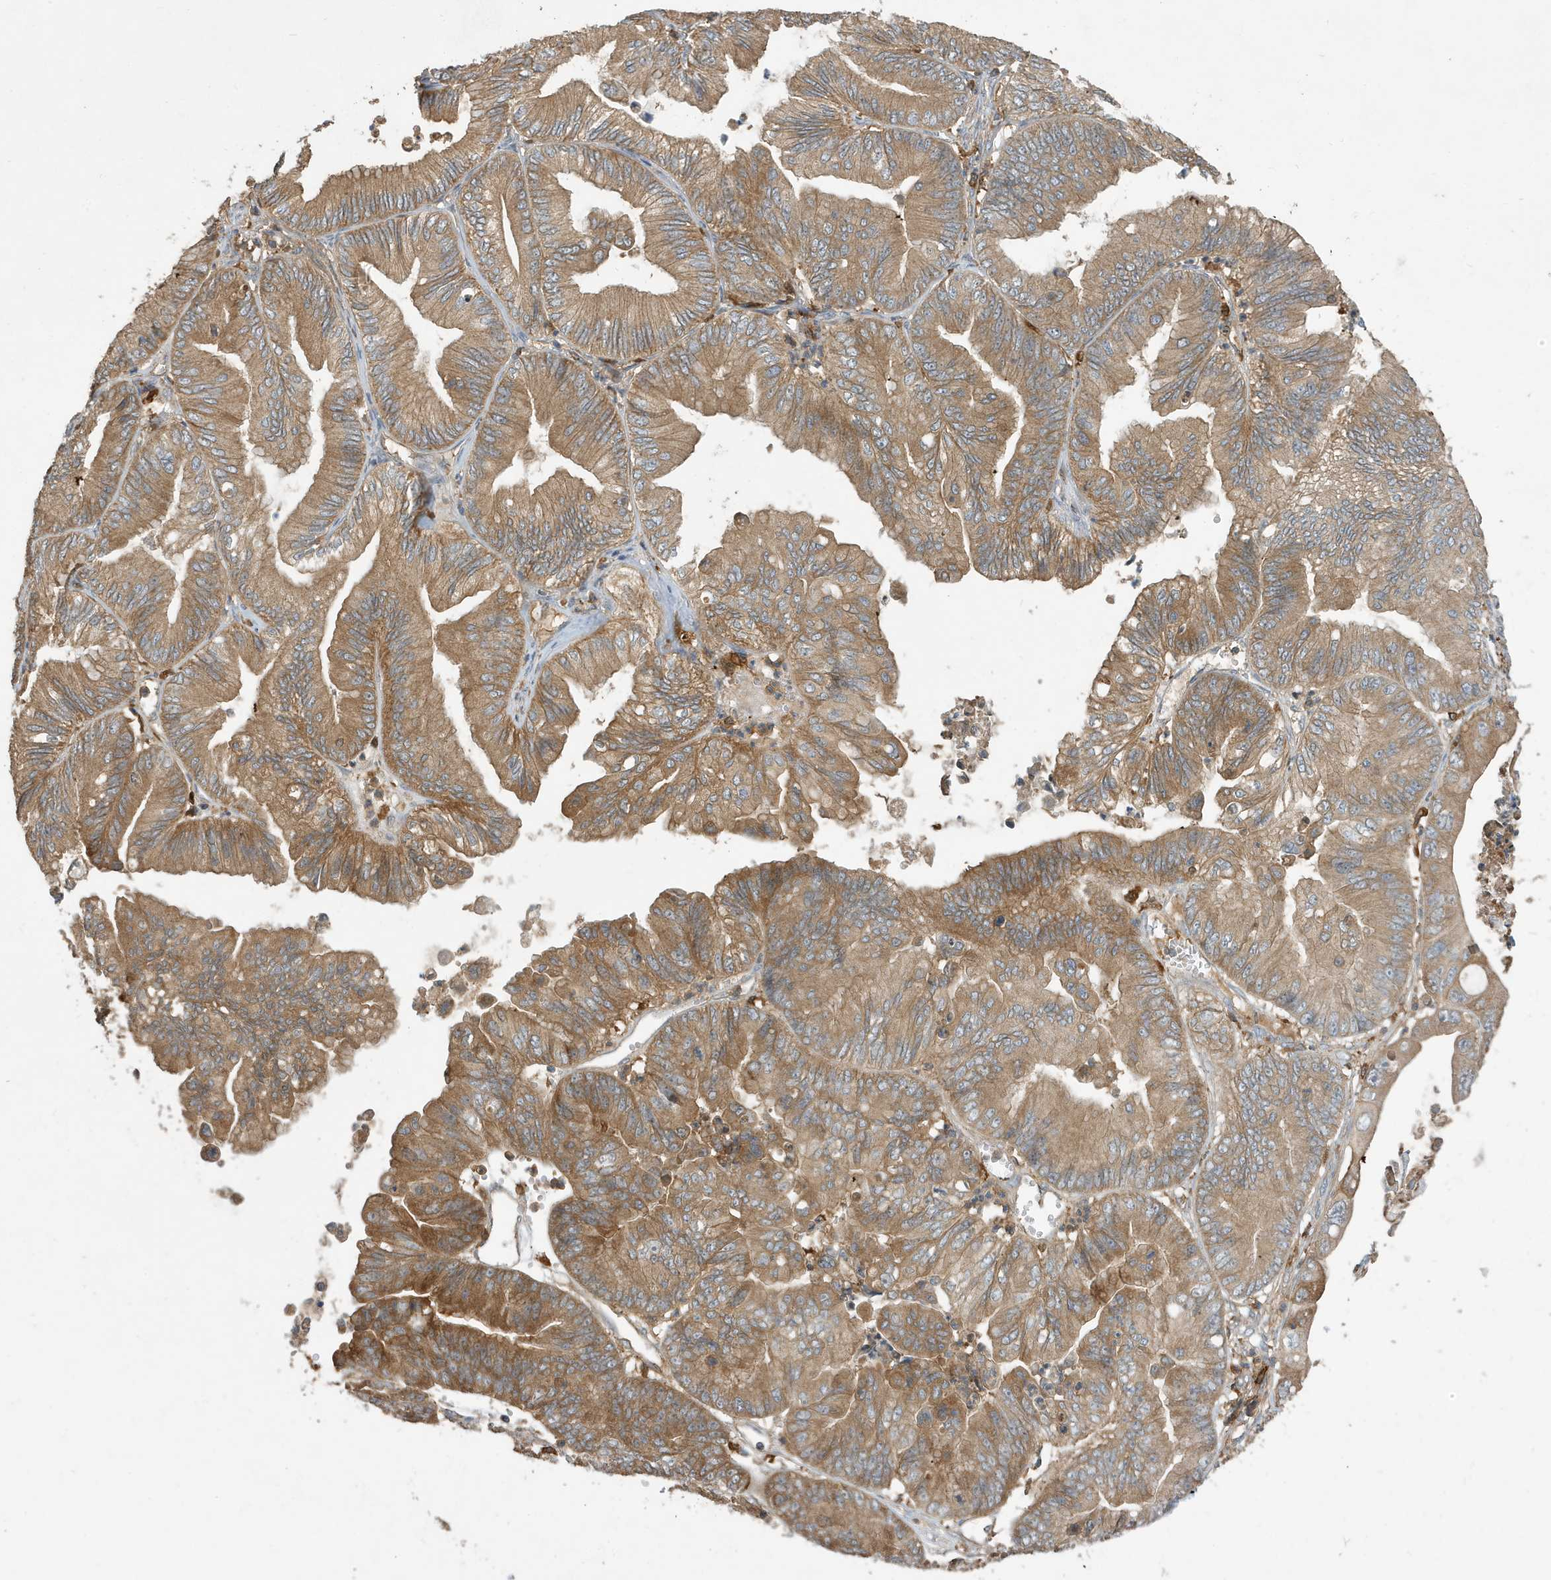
{"staining": {"intensity": "moderate", "quantity": ">75%", "location": "cytoplasmic/membranous"}, "tissue": "ovarian cancer", "cell_type": "Tumor cells", "image_type": "cancer", "snomed": [{"axis": "morphology", "description": "Cystadenocarcinoma, mucinous, NOS"}, {"axis": "topography", "description": "Ovary"}], "caption": "There is medium levels of moderate cytoplasmic/membranous staining in tumor cells of mucinous cystadenocarcinoma (ovarian), as demonstrated by immunohistochemical staining (brown color).", "gene": "ABTB1", "patient": {"sex": "female", "age": 71}}